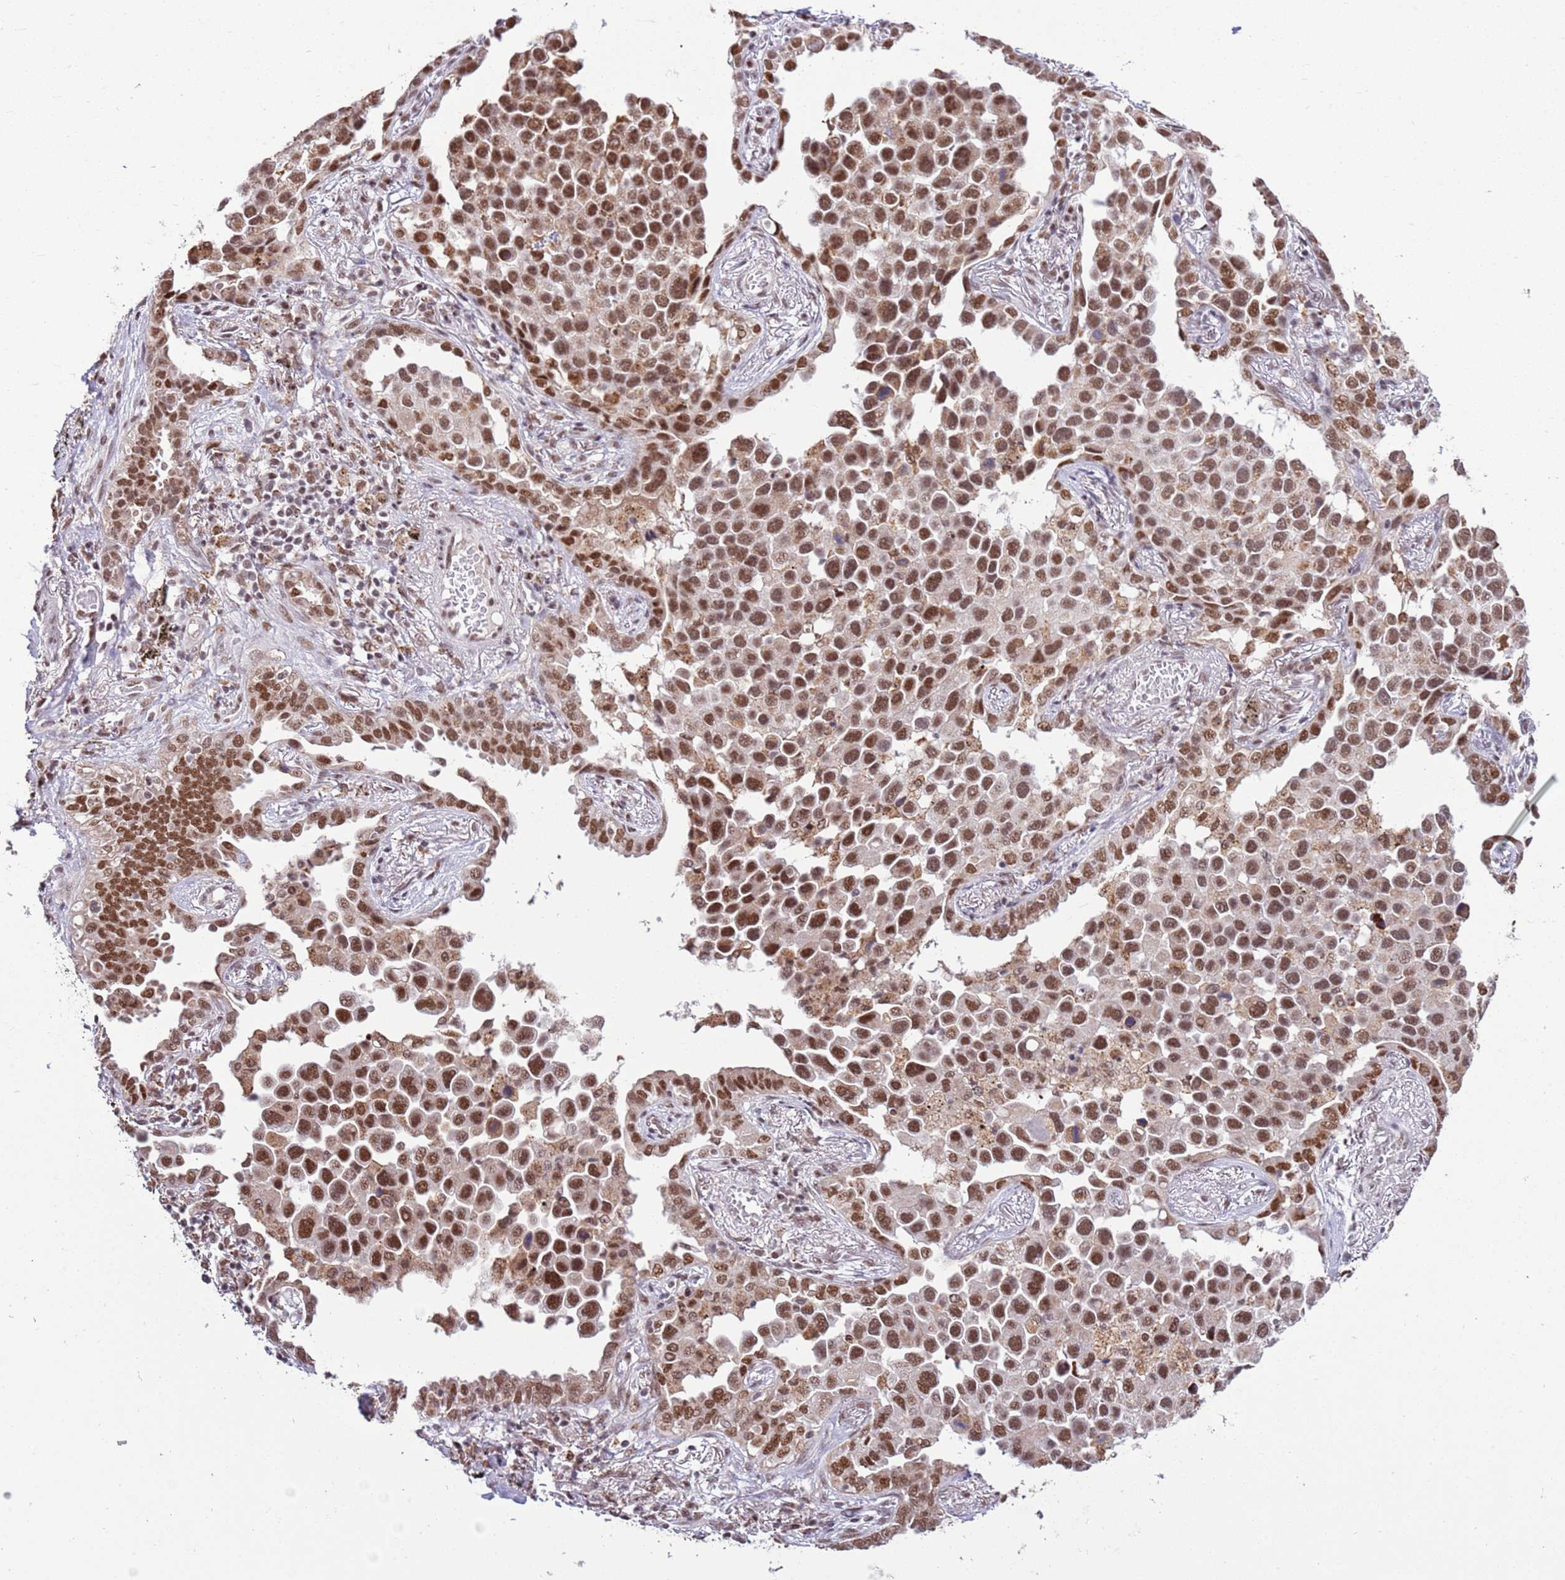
{"staining": {"intensity": "moderate", "quantity": ">75%", "location": "nuclear"}, "tissue": "lung cancer", "cell_type": "Tumor cells", "image_type": "cancer", "snomed": [{"axis": "morphology", "description": "Adenocarcinoma, NOS"}, {"axis": "topography", "description": "Lung"}], "caption": "Human lung cancer stained with a protein marker displays moderate staining in tumor cells.", "gene": "AKAP8L", "patient": {"sex": "male", "age": 67}}